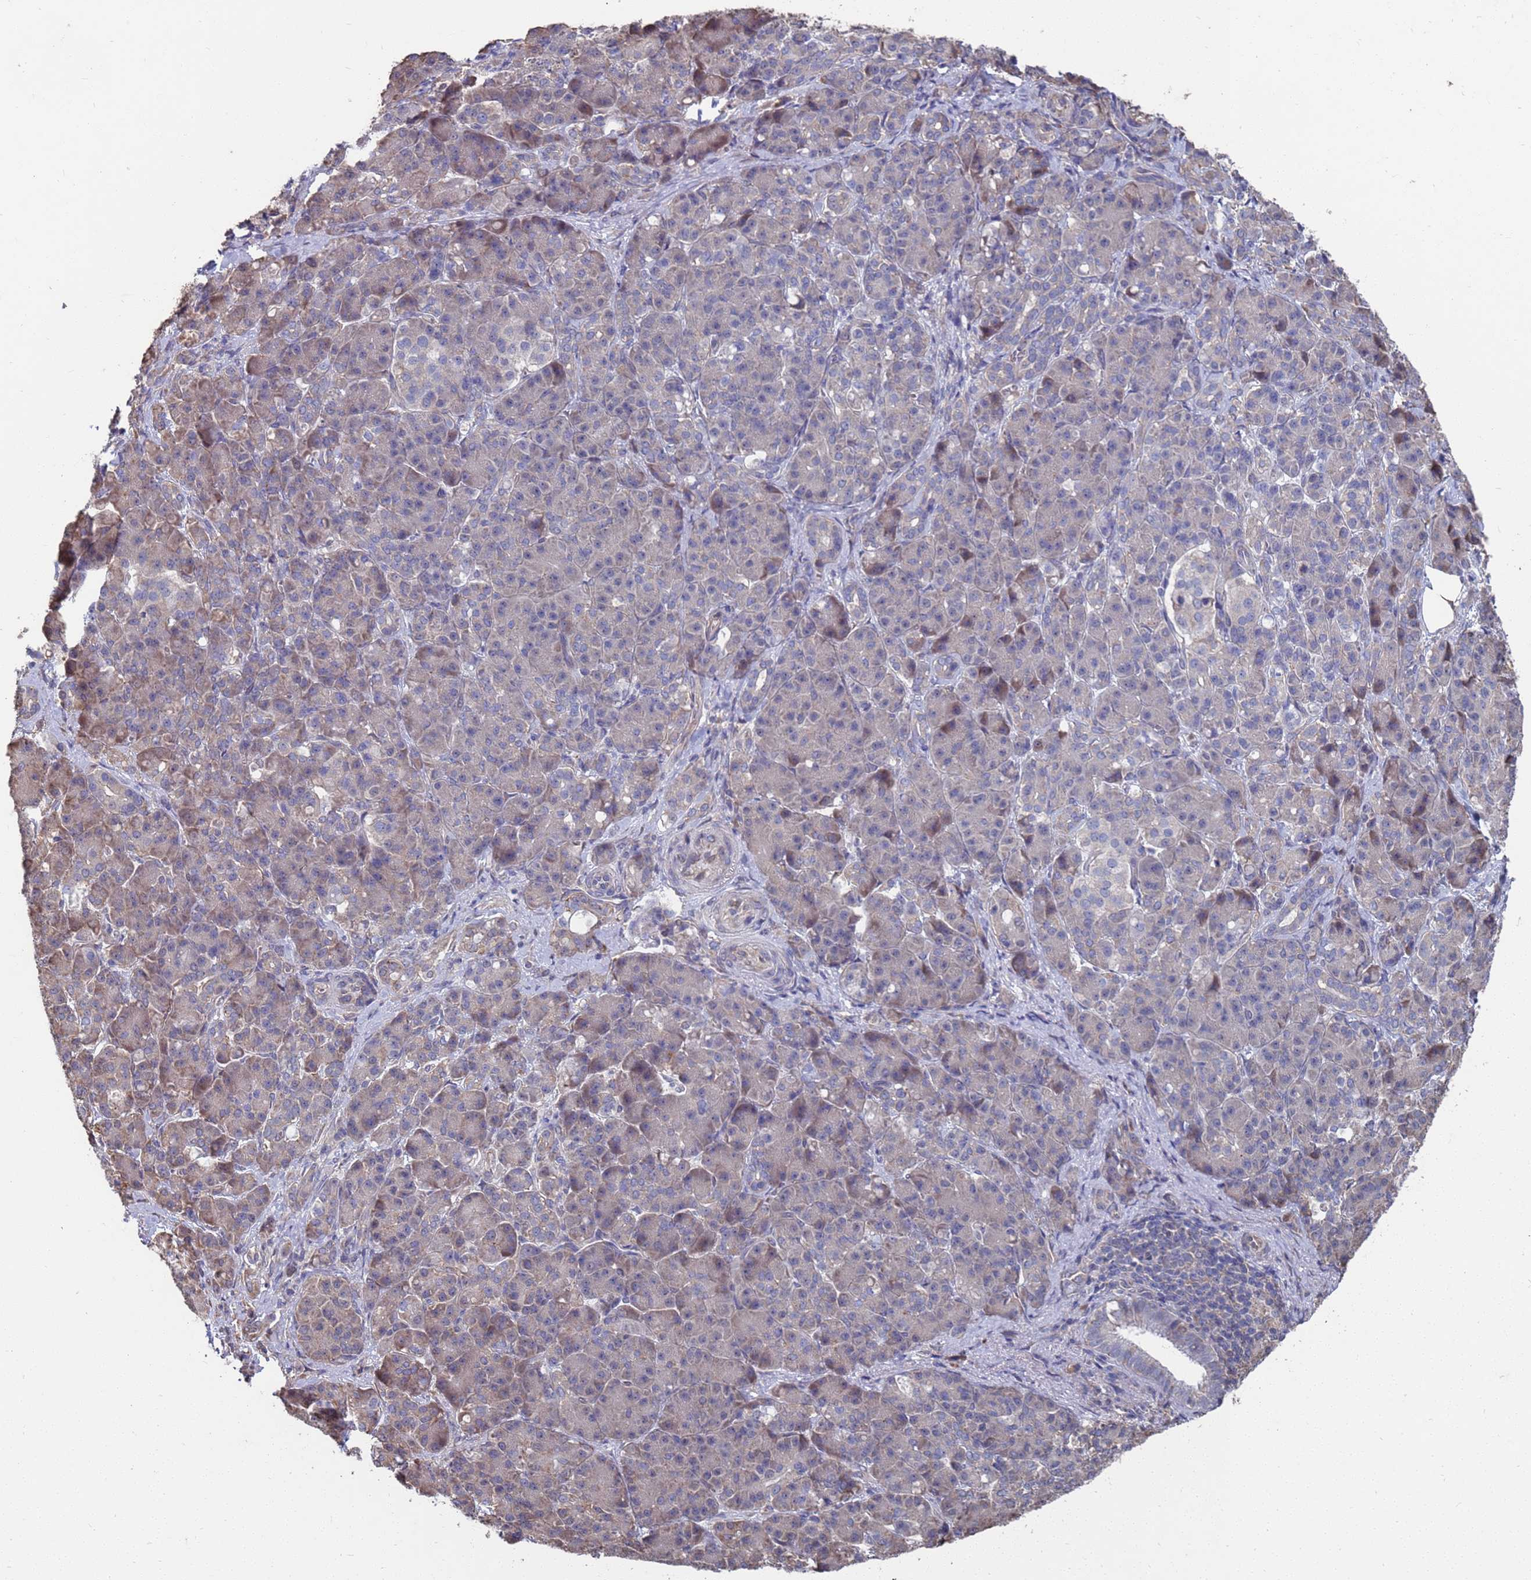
{"staining": {"intensity": "weak", "quantity": "25%-75%", "location": "cytoplasmic/membranous"}, "tissue": "pancreatic cancer", "cell_type": "Tumor cells", "image_type": "cancer", "snomed": [{"axis": "morphology", "description": "Adenocarcinoma, NOS"}, {"axis": "topography", "description": "Pancreas"}], "caption": "Pancreatic cancer (adenocarcinoma) stained with DAB IHC reveals low levels of weak cytoplasmic/membranous positivity in approximately 25%-75% of tumor cells.", "gene": "CFAP119", "patient": {"sex": "male", "age": 57}}